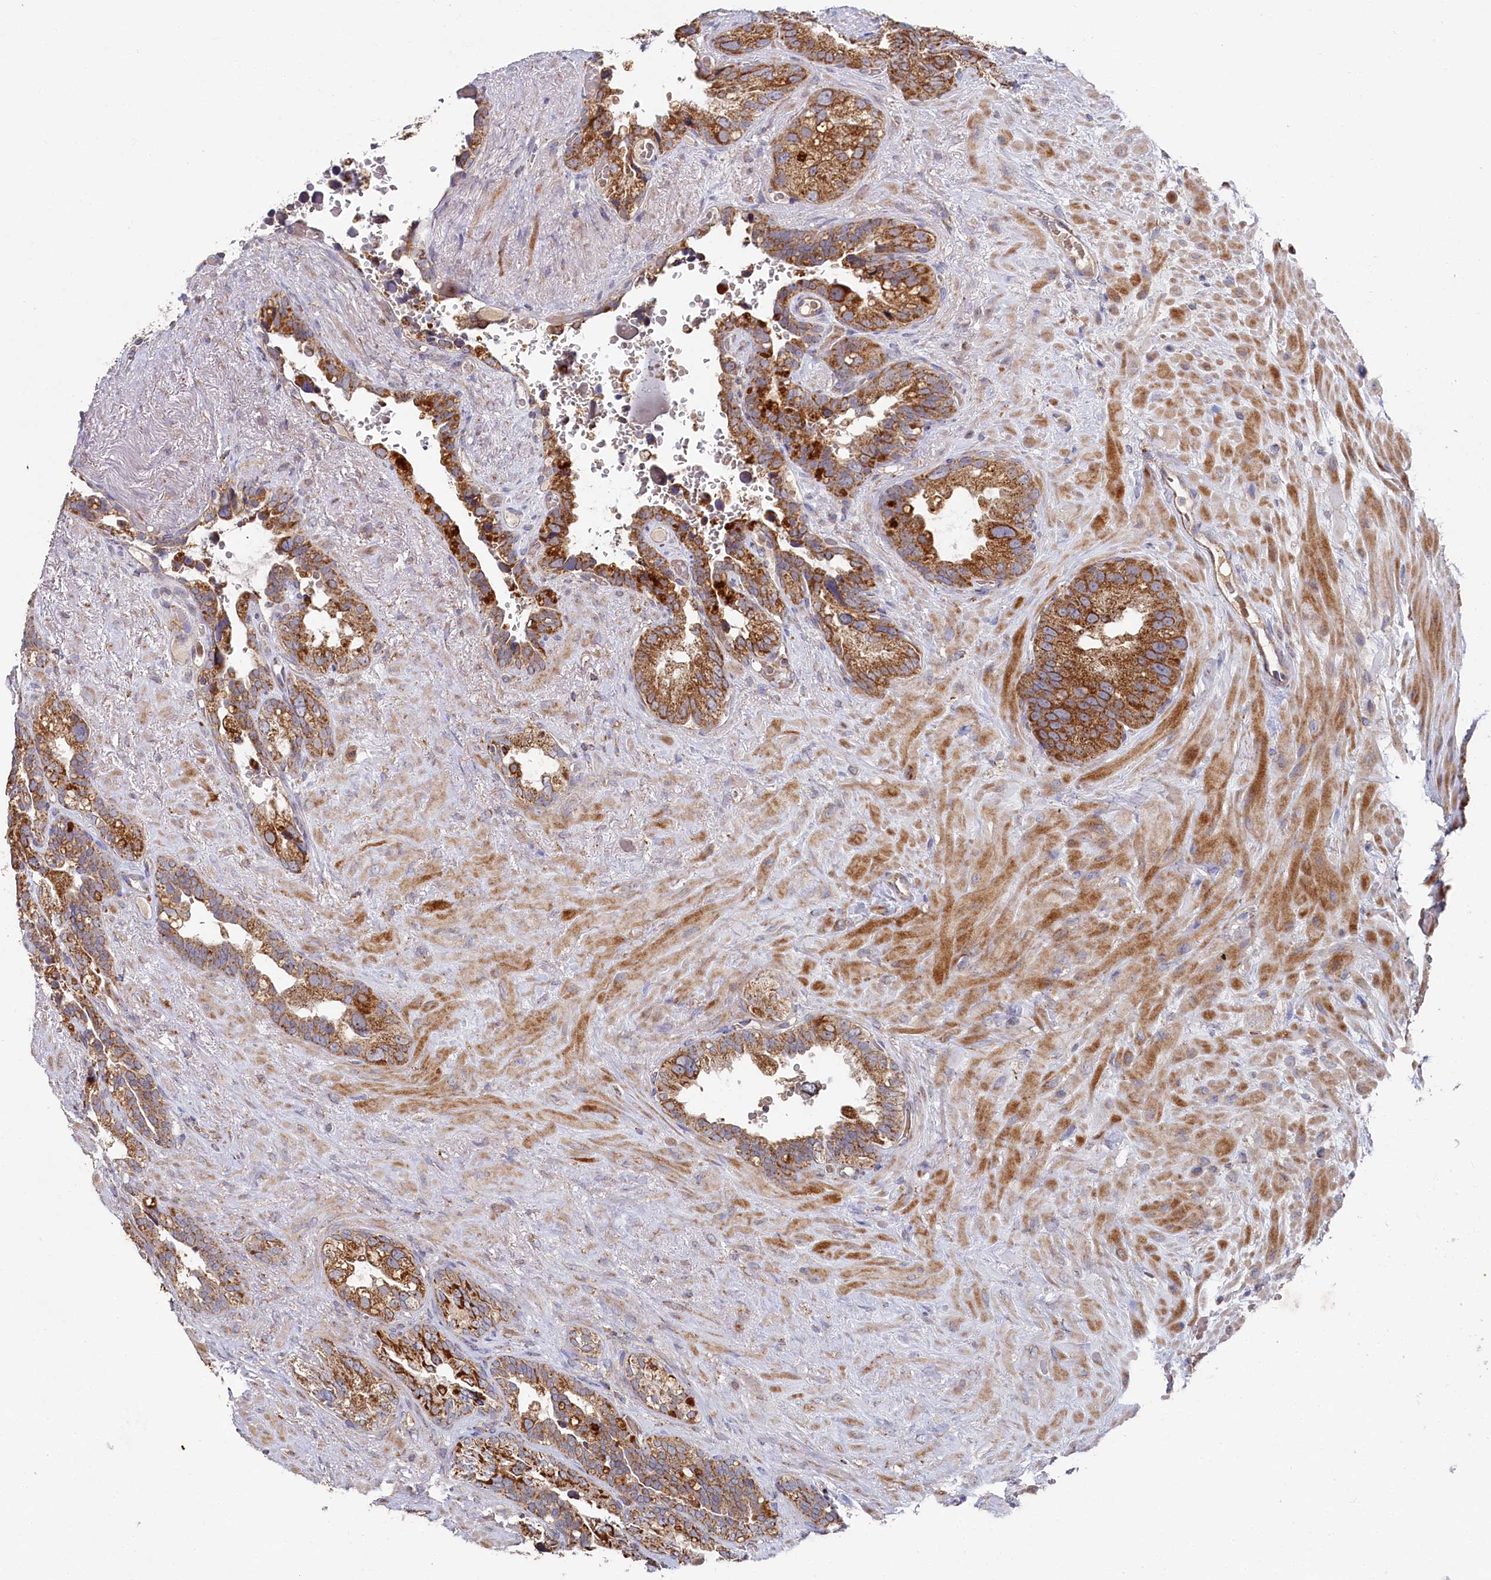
{"staining": {"intensity": "moderate", "quantity": ">75%", "location": "cytoplasmic/membranous"}, "tissue": "seminal vesicle", "cell_type": "Glandular cells", "image_type": "normal", "snomed": [{"axis": "morphology", "description": "Normal tissue, NOS"}, {"axis": "topography", "description": "Seminal veicle"}], "caption": "Protein expression analysis of benign human seminal vesicle reveals moderate cytoplasmic/membranous expression in about >75% of glandular cells.", "gene": "HAUS2", "patient": {"sex": "male", "age": 80}}